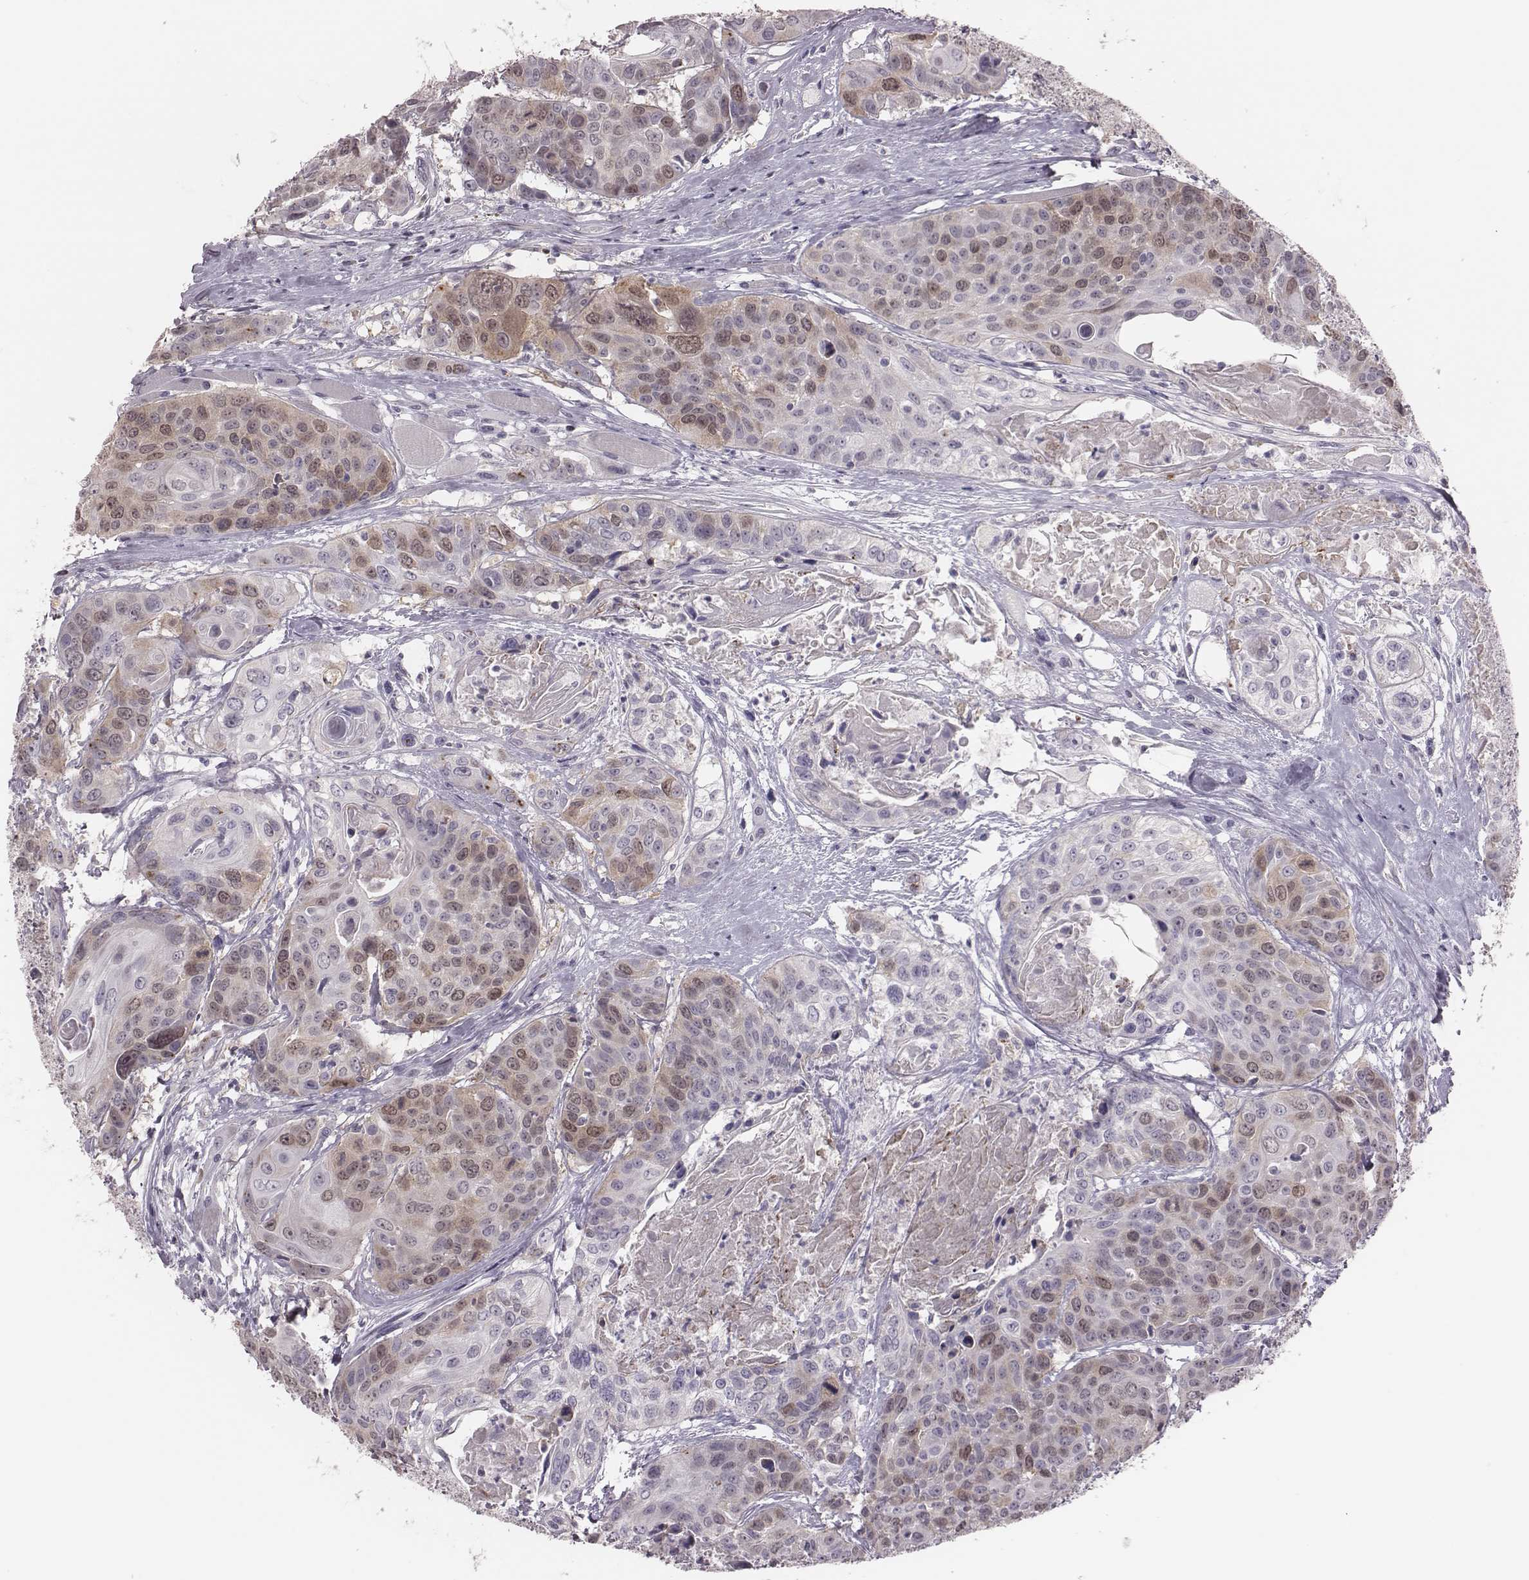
{"staining": {"intensity": "weak", "quantity": "<25%", "location": "cytoplasmic/membranous,nuclear"}, "tissue": "head and neck cancer", "cell_type": "Tumor cells", "image_type": "cancer", "snomed": [{"axis": "morphology", "description": "Squamous cell carcinoma, NOS"}, {"axis": "topography", "description": "Oral tissue"}, {"axis": "topography", "description": "Head-Neck"}], "caption": "This is a photomicrograph of IHC staining of head and neck cancer, which shows no expression in tumor cells.", "gene": "PBK", "patient": {"sex": "male", "age": 56}}